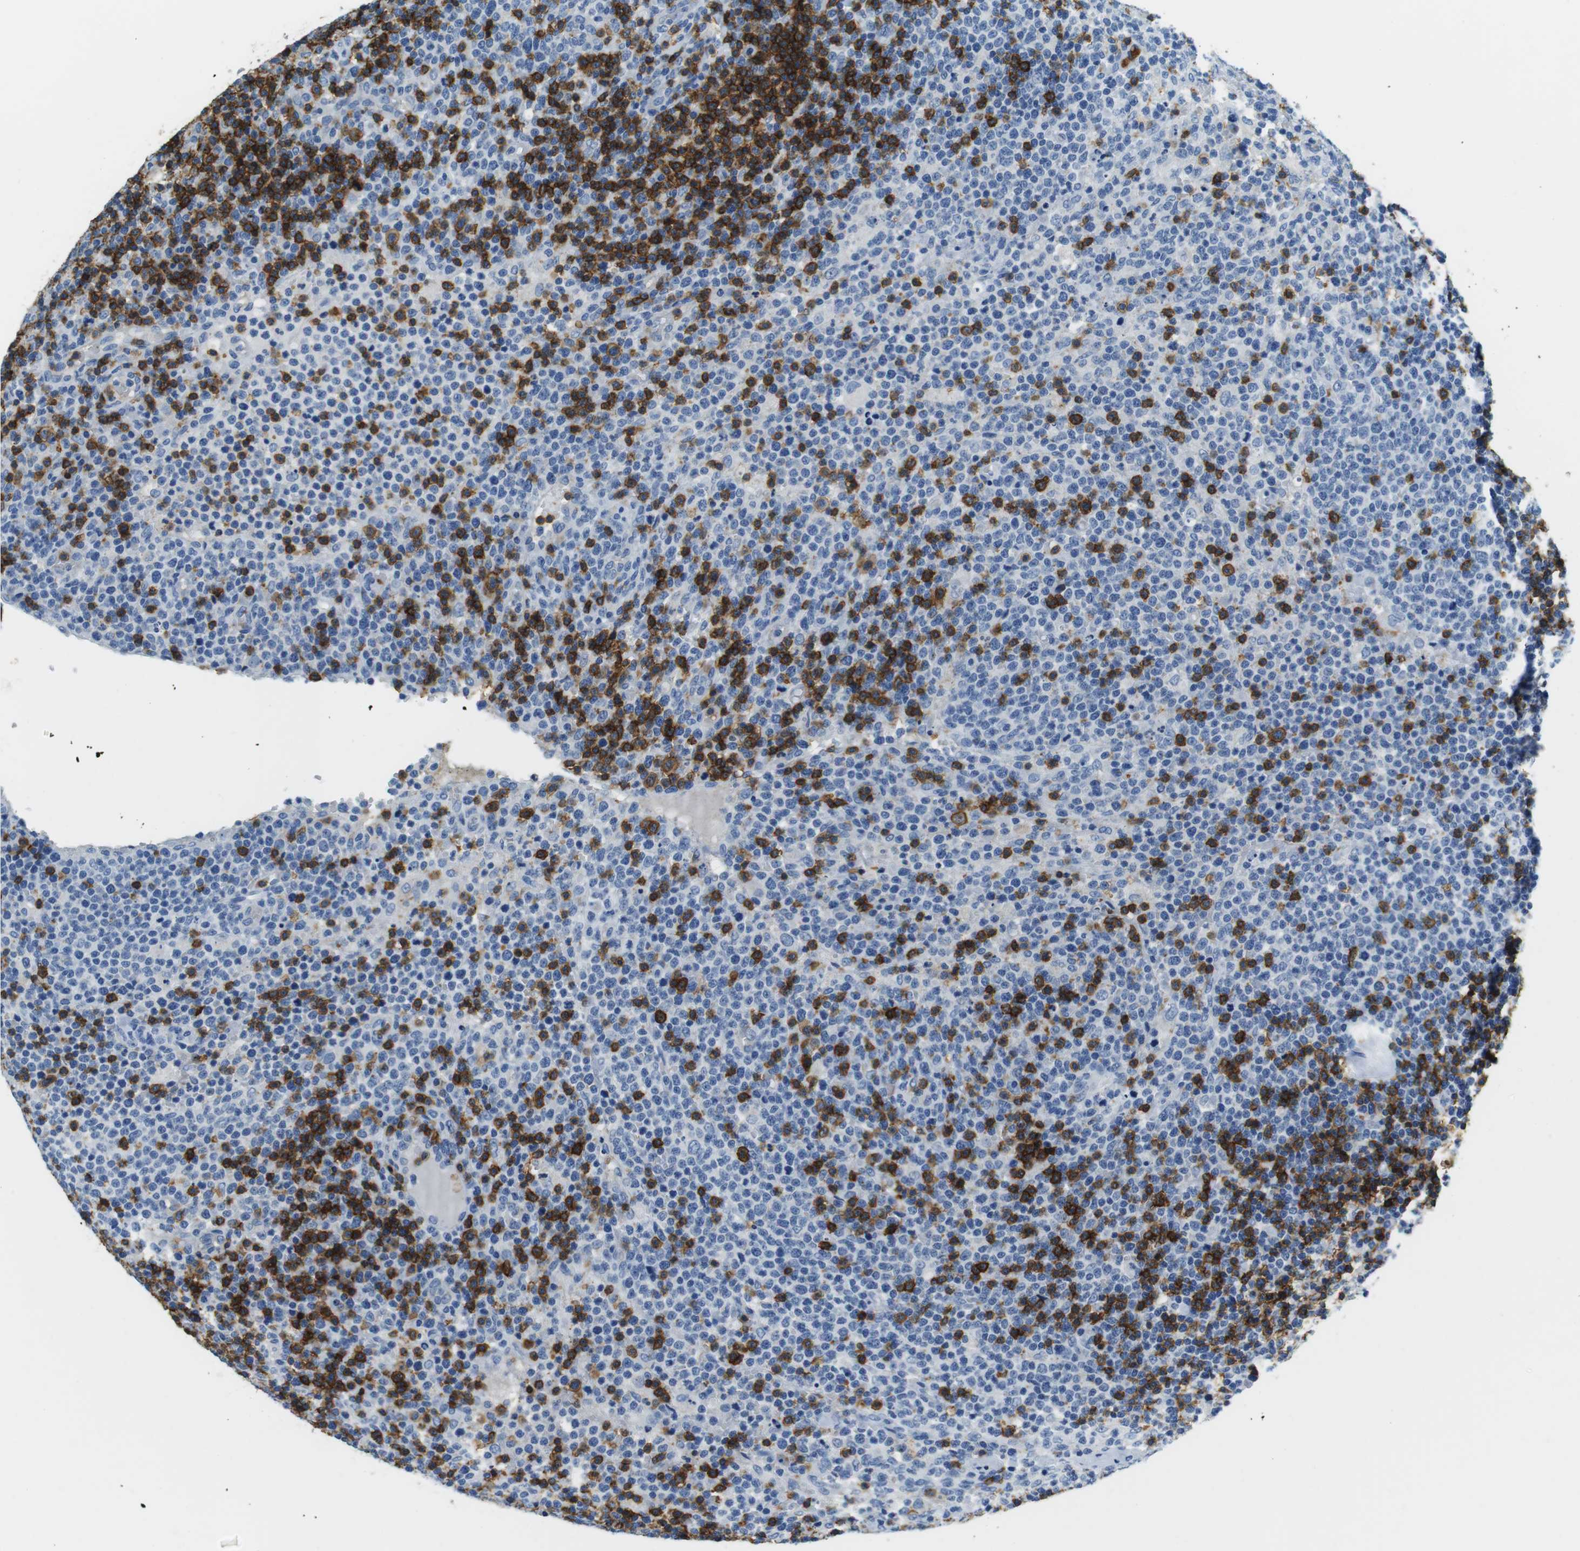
{"staining": {"intensity": "negative", "quantity": "none", "location": "none"}, "tissue": "lymphoma", "cell_type": "Tumor cells", "image_type": "cancer", "snomed": [{"axis": "morphology", "description": "Malignant lymphoma, non-Hodgkin's type, High grade"}, {"axis": "topography", "description": "Lymph node"}], "caption": "IHC of lymphoma reveals no staining in tumor cells.", "gene": "LAT", "patient": {"sex": "male", "age": 61}}